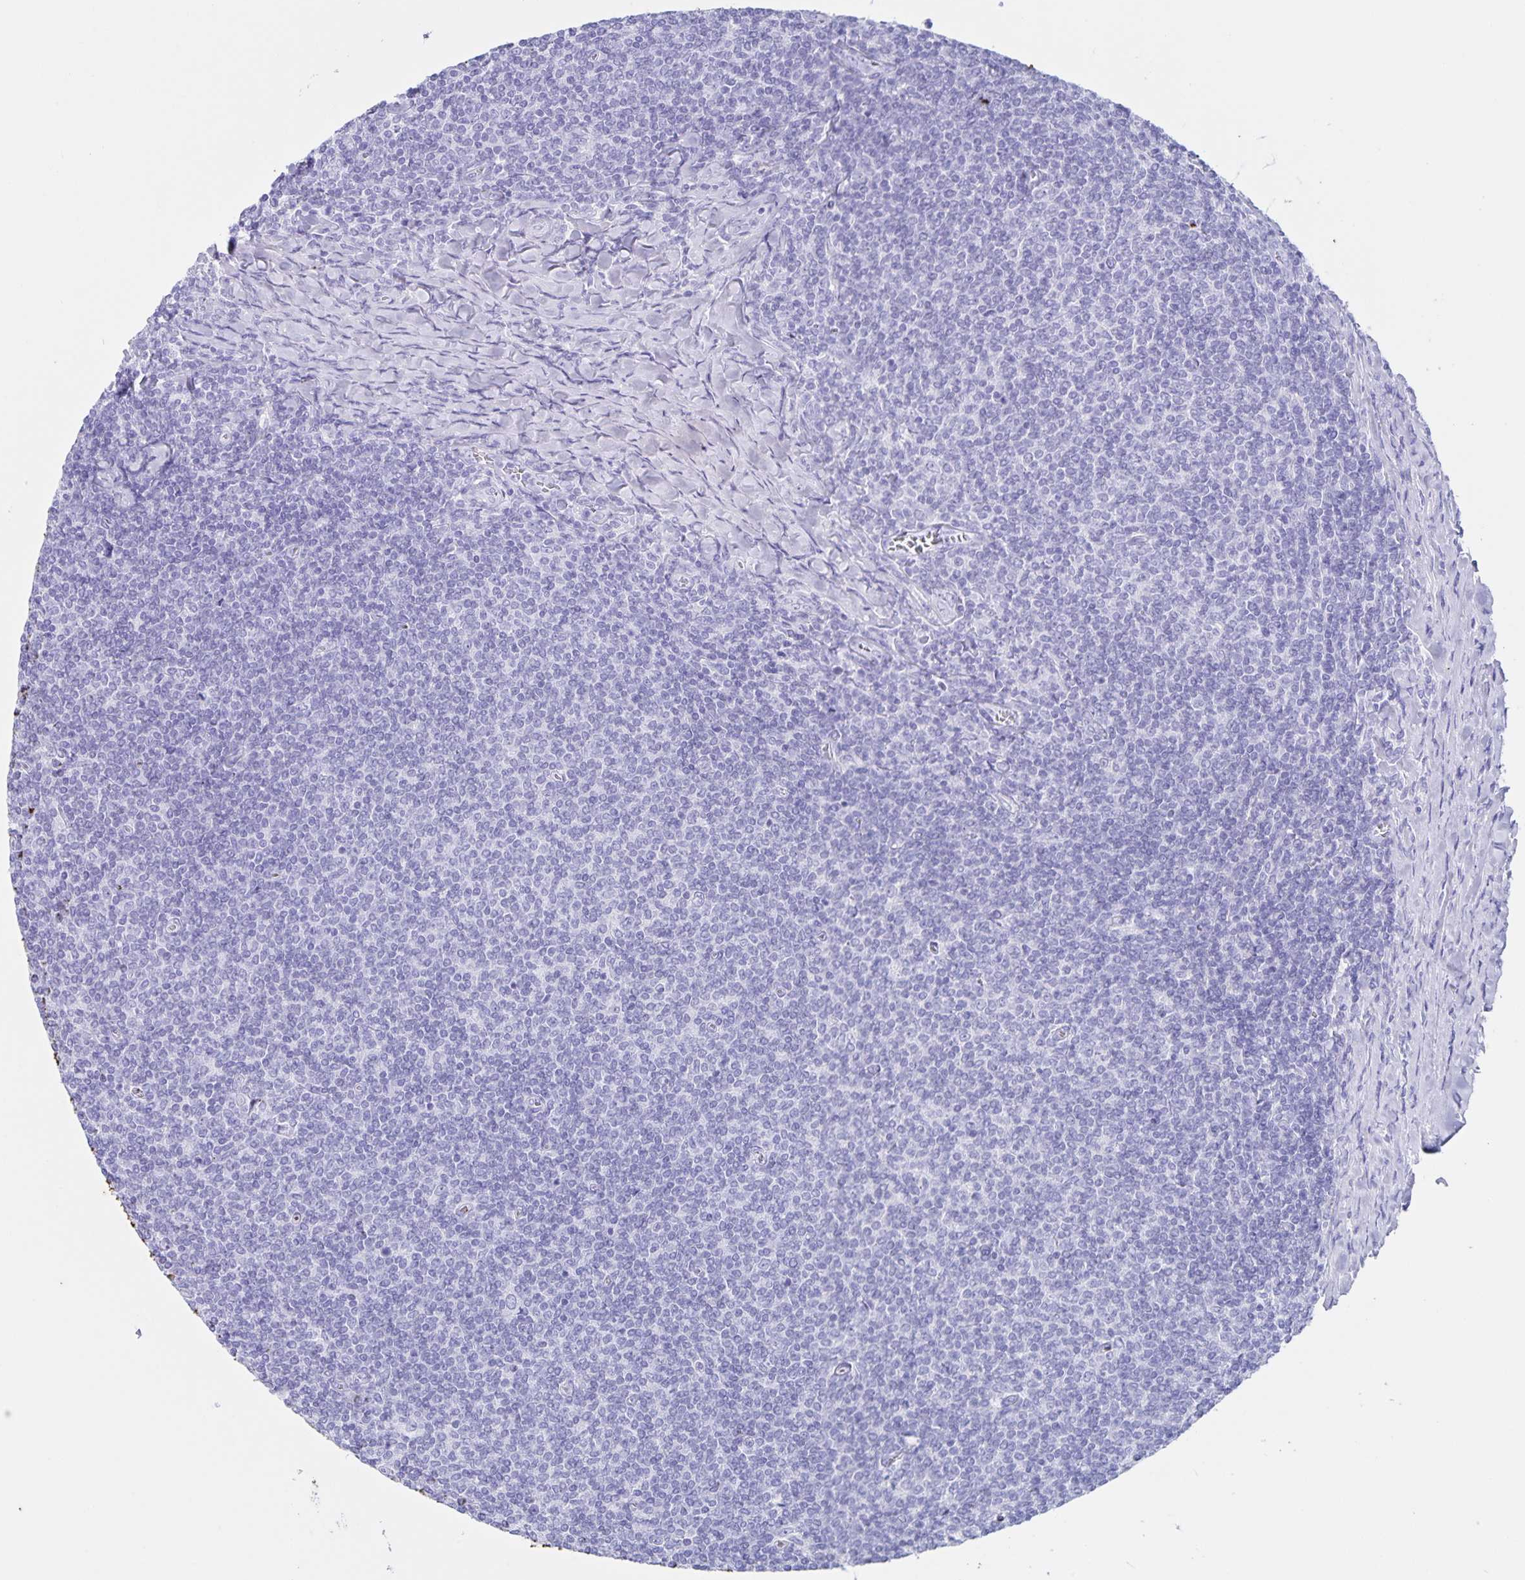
{"staining": {"intensity": "negative", "quantity": "none", "location": "none"}, "tissue": "lymphoma", "cell_type": "Tumor cells", "image_type": "cancer", "snomed": [{"axis": "morphology", "description": "Malignant lymphoma, non-Hodgkin's type, Low grade"}, {"axis": "topography", "description": "Lymph node"}], "caption": "The histopathology image demonstrates no significant staining in tumor cells of lymphoma. (IHC, brightfield microscopy, high magnification).", "gene": "AQP4", "patient": {"sex": "male", "age": 52}}